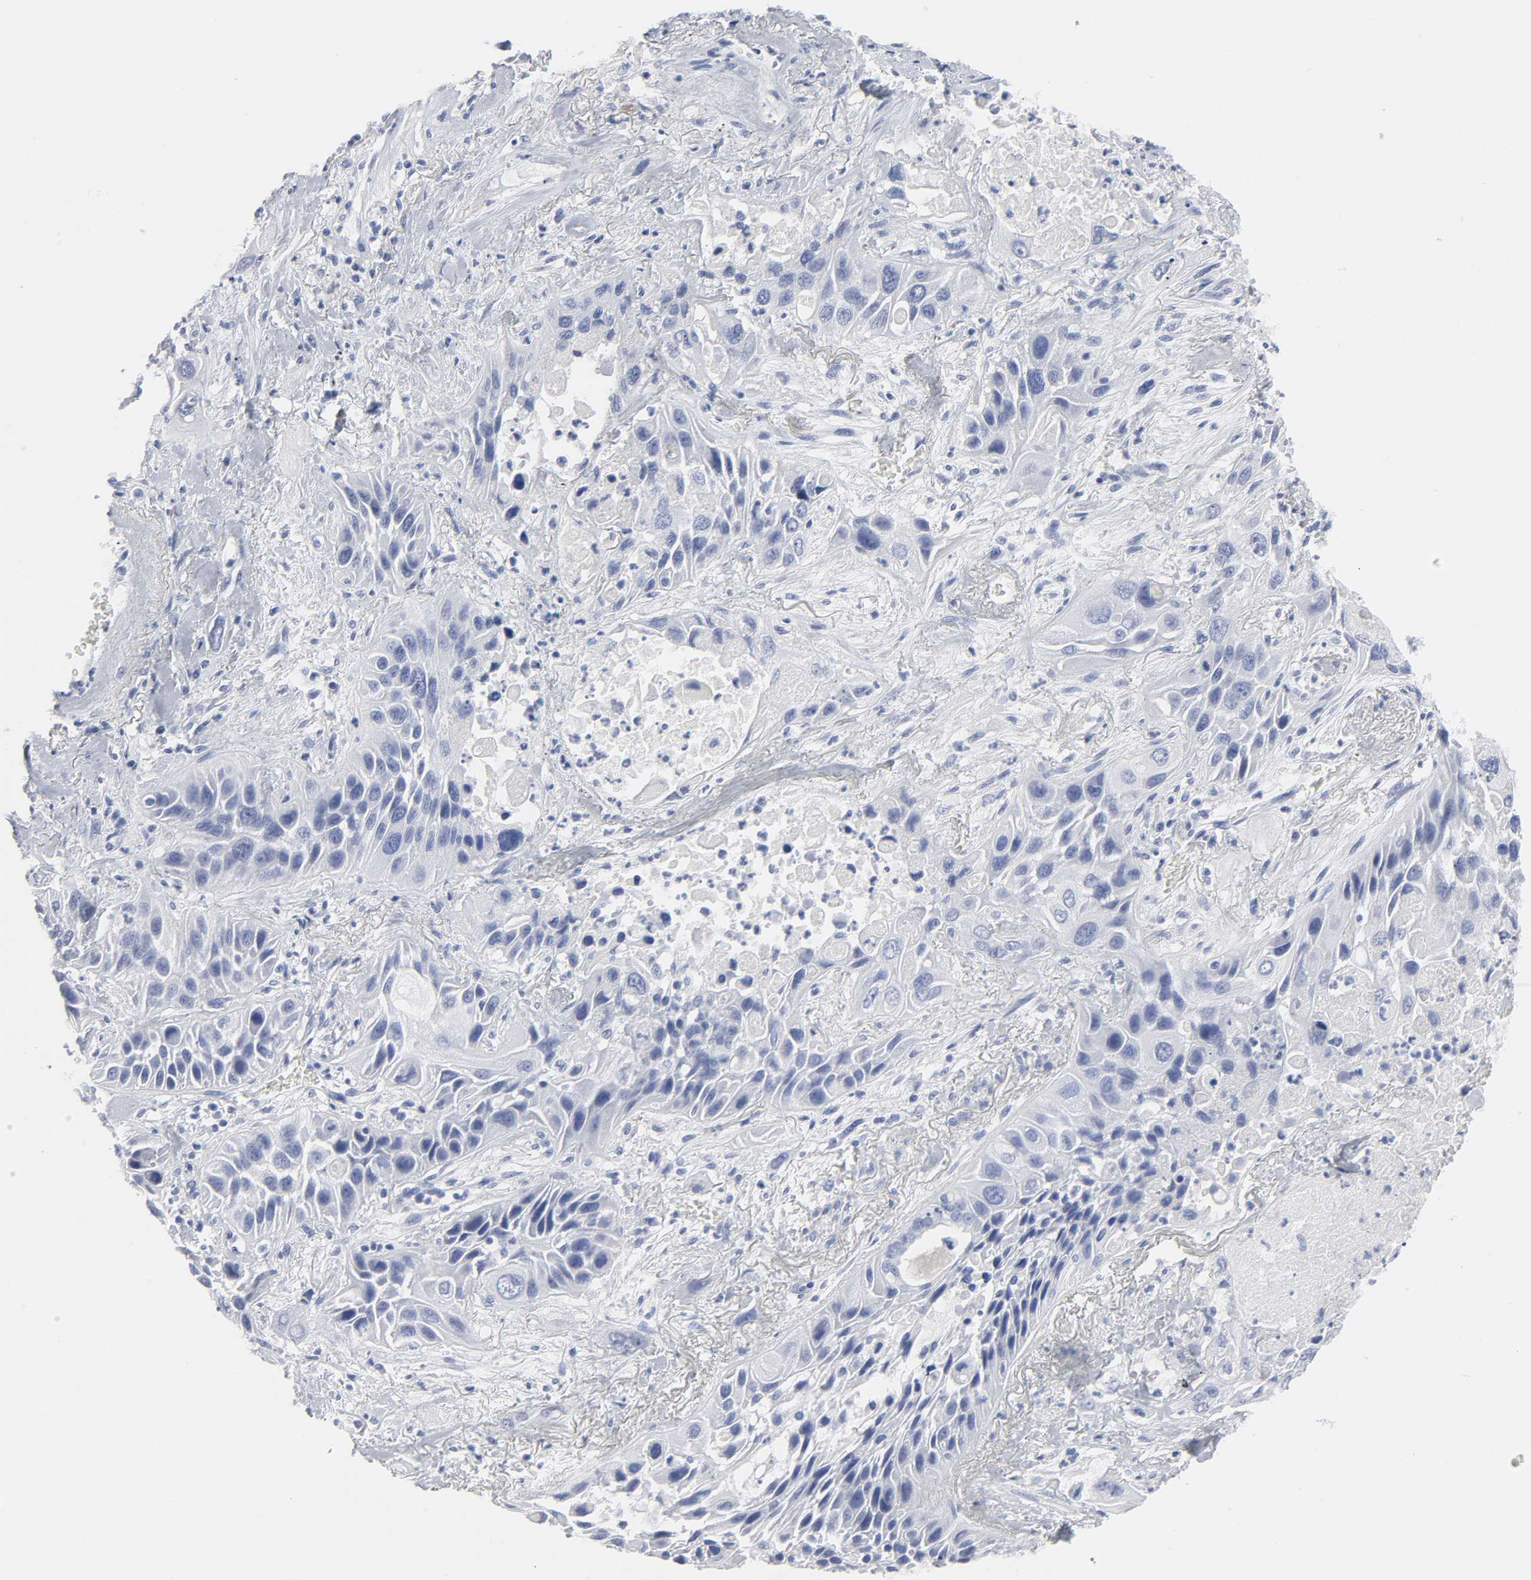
{"staining": {"intensity": "negative", "quantity": "none", "location": "none"}, "tissue": "lung cancer", "cell_type": "Tumor cells", "image_type": "cancer", "snomed": [{"axis": "morphology", "description": "Squamous cell carcinoma, NOS"}, {"axis": "topography", "description": "Lung"}], "caption": "The image shows no staining of tumor cells in squamous cell carcinoma (lung). (Brightfield microscopy of DAB immunohistochemistry (IHC) at high magnification).", "gene": "HNF4A", "patient": {"sex": "female", "age": 76}}